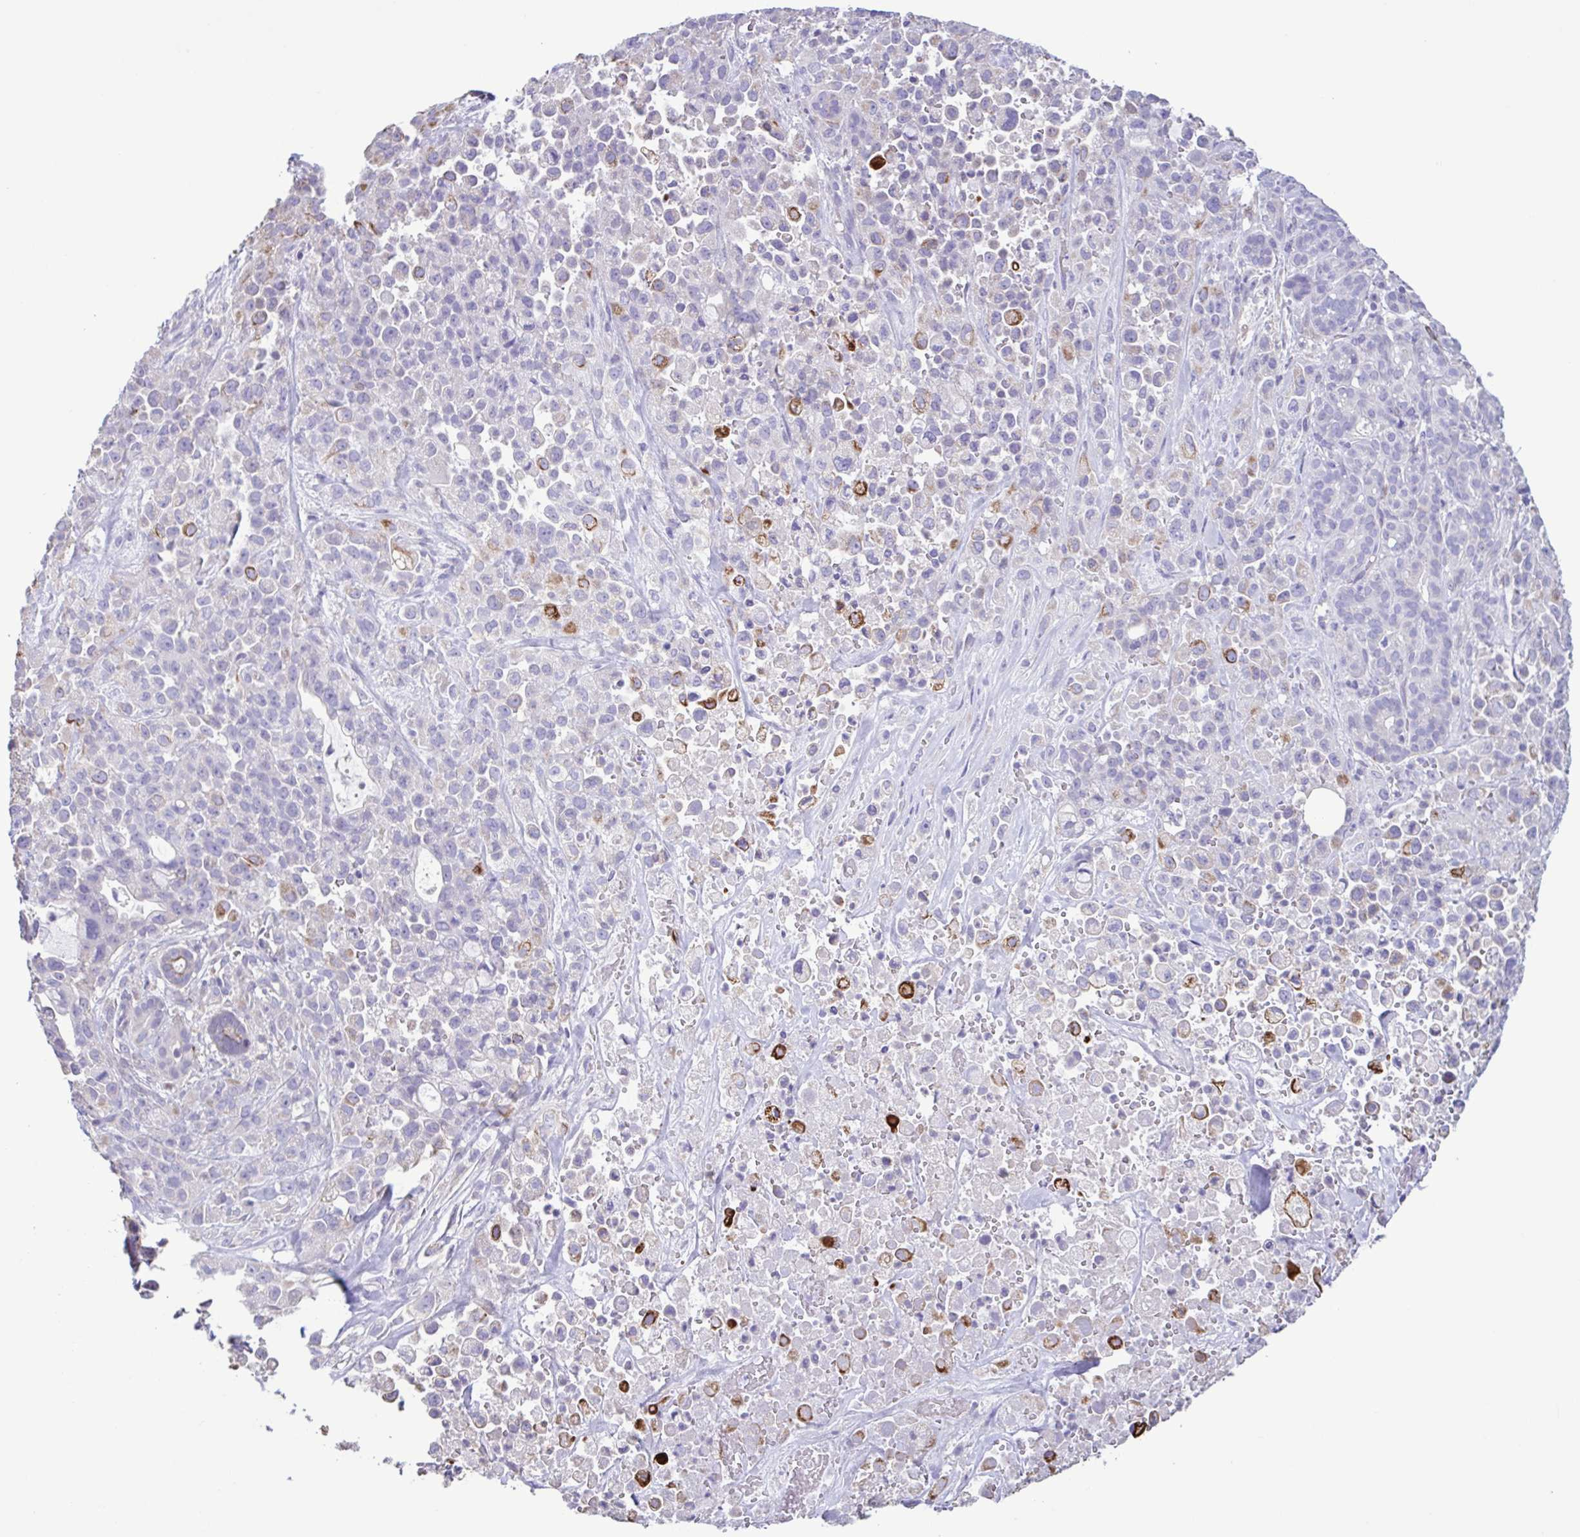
{"staining": {"intensity": "strong", "quantity": "<25%", "location": "cytoplasmic/membranous"}, "tissue": "pancreatic cancer", "cell_type": "Tumor cells", "image_type": "cancer", "snomed": [{"axis": "morphology", "description": "Adenocarcinoma, NOS"}, {"axis": "topography", "description": "Pancreas"}], "caption": "Protein expression by IHC shows strong cytoplasmic/membranous expression in about <25% of tumor cells in pancreatic cancer (adenocarcinoma).", "gene": "PLA2G4E", "patient": {"sex": "male", "age": 44}}